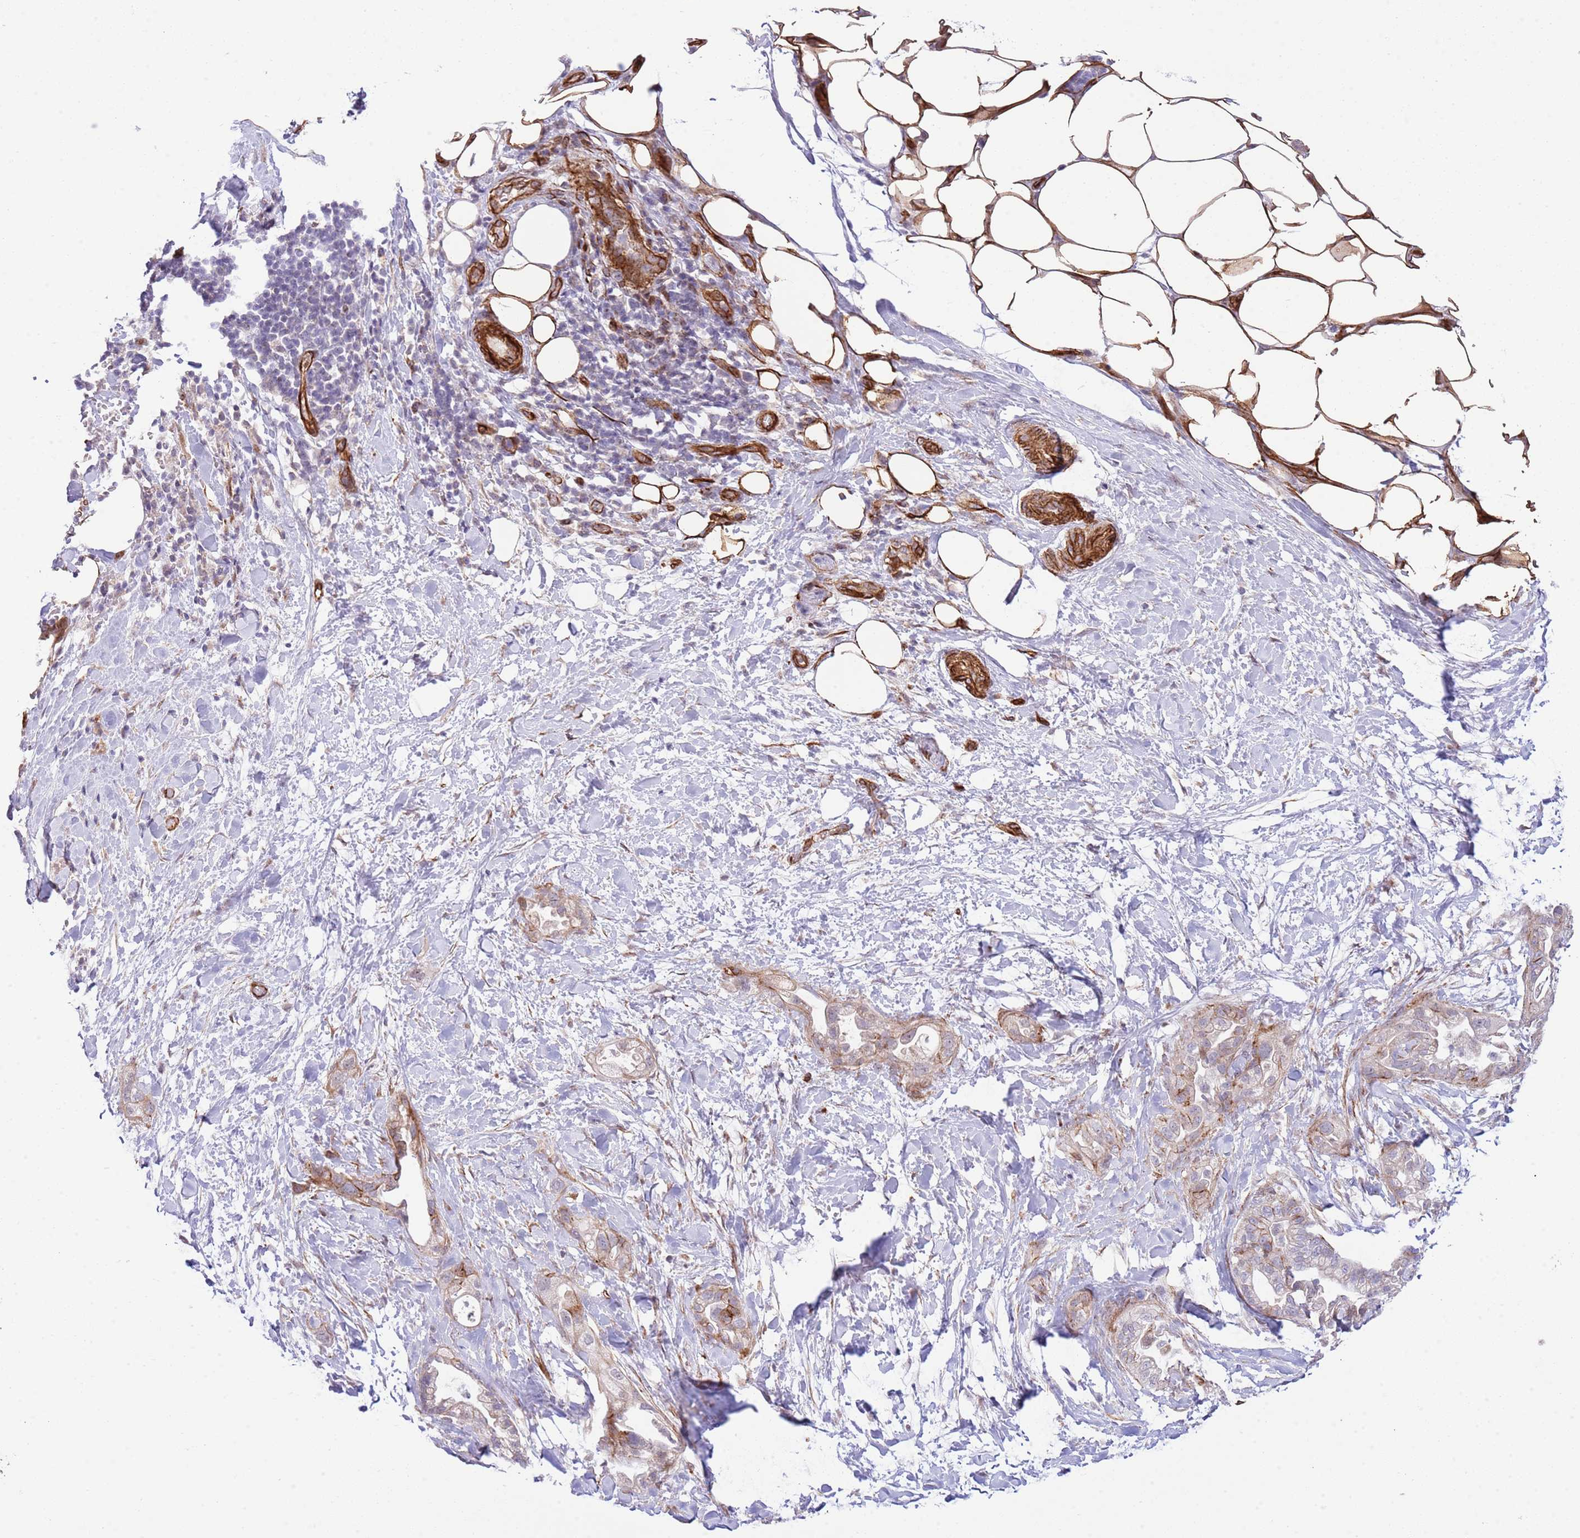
{"staining": {"intensity": "negative", "quantity": "none", "location": "none"}, "tissue": "pancreatic cancer", "cell_type": "Tumor cells", "image_type": "cancer", "snomed": [{"axis": "morphology", "description": "Adenocarcinoma, NOS"}, {"axis": "topography", "description": "Pancreas"}], "caption": "Pancreatic cancer (adenocarcinoma) was stained to show a protein in brown. There is no significant expression in tumor cells.", "gene": "NEK3", "patient": {"sex": "male", "age": 44}}